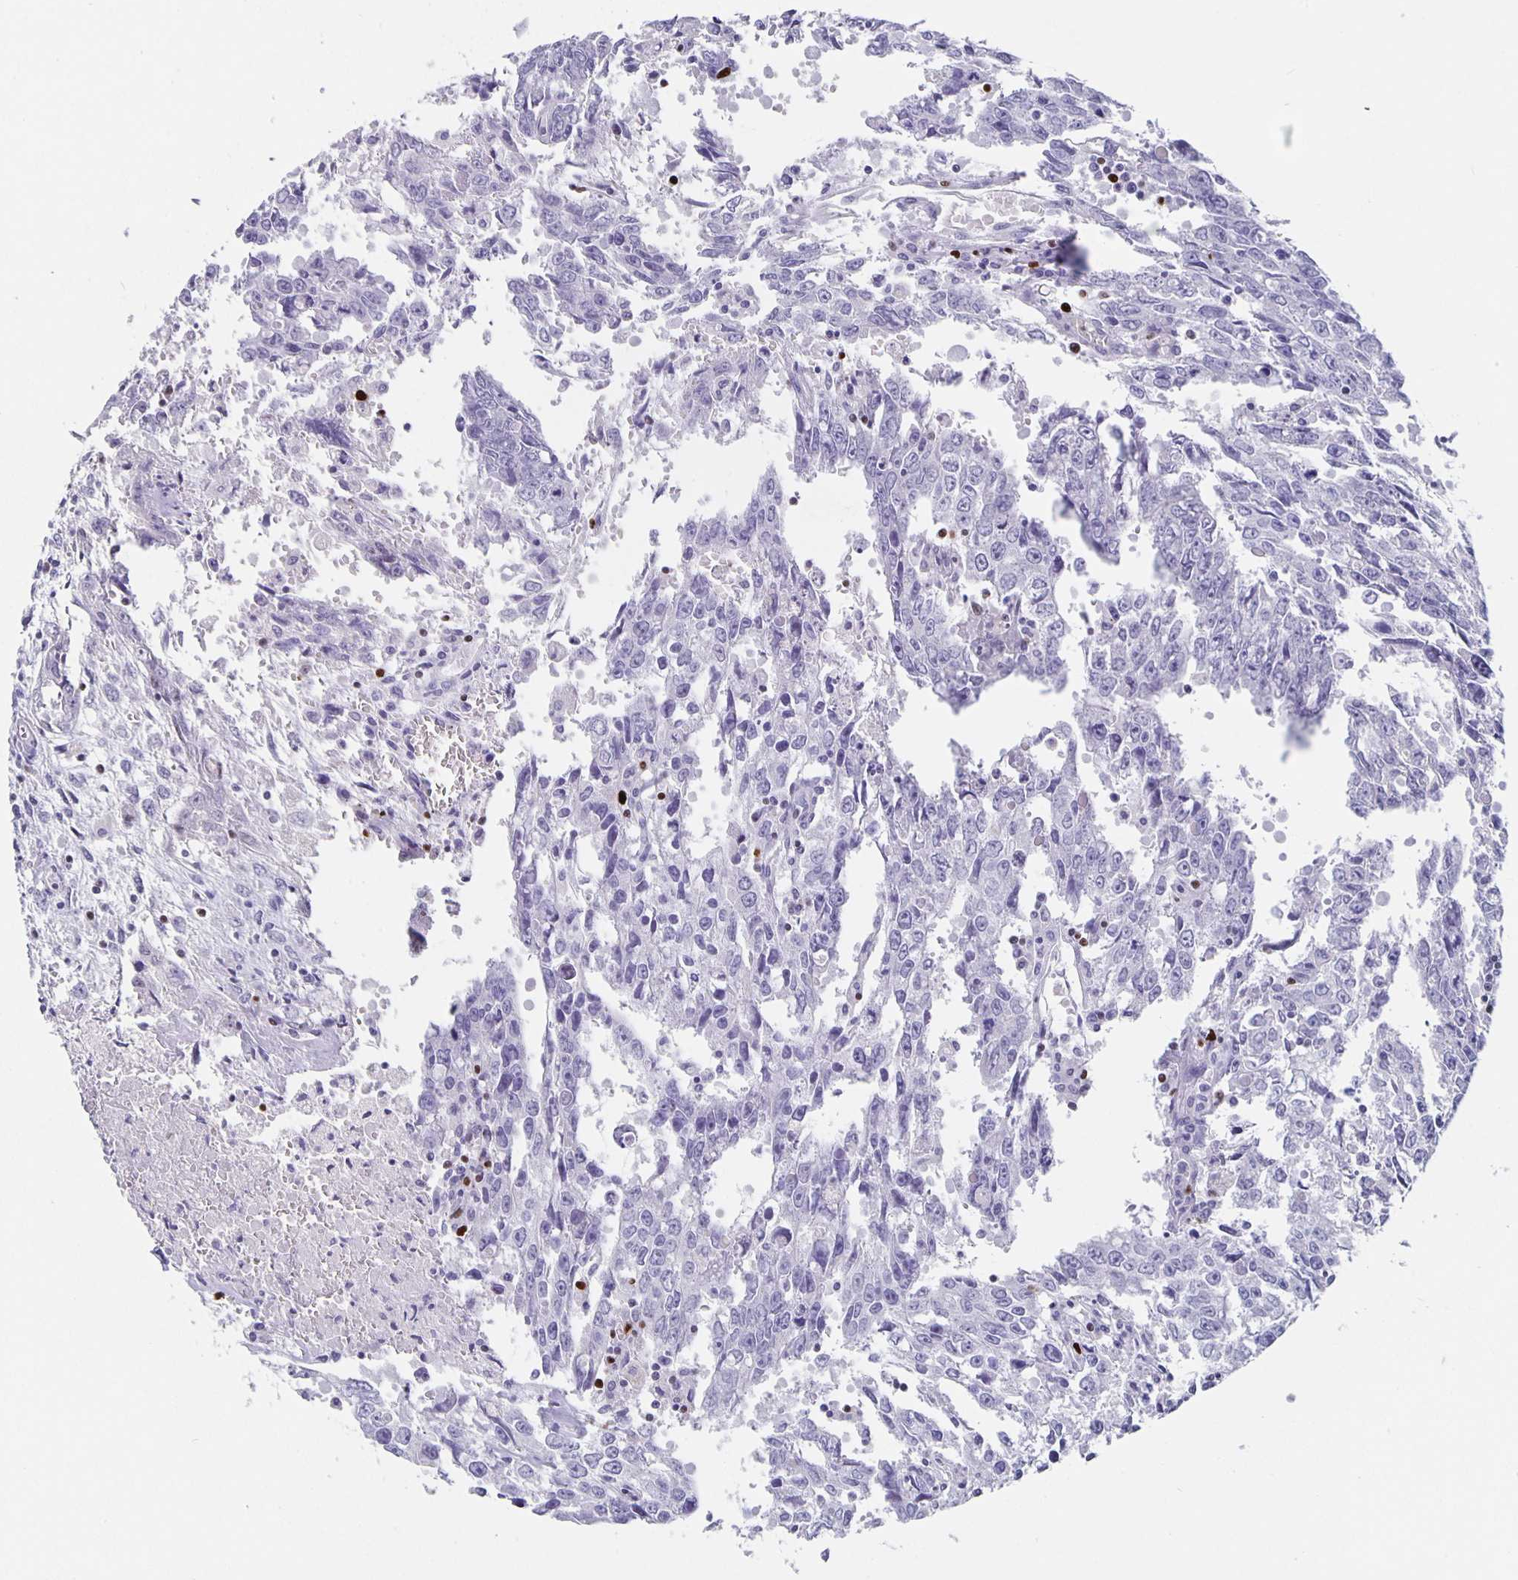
{"staining": {"intensity": "negative", "quantity": "none", "location": "none"}, "tissue": "testis cancer", "cell_type": "Tumor cells", "image_type": "cancer", "snomed": [{"axis": "morphology", "description": "Carcinoma, Embryonal, NOS"}, {"axis": "topography", "description": "Testis"}], "caption": "This is an immunohistochemistry histopathology image of human testis cancer. There is no expression in tumor cells.", "gene": "SATB2", "patient": {"sex": "male", "age": 22}}